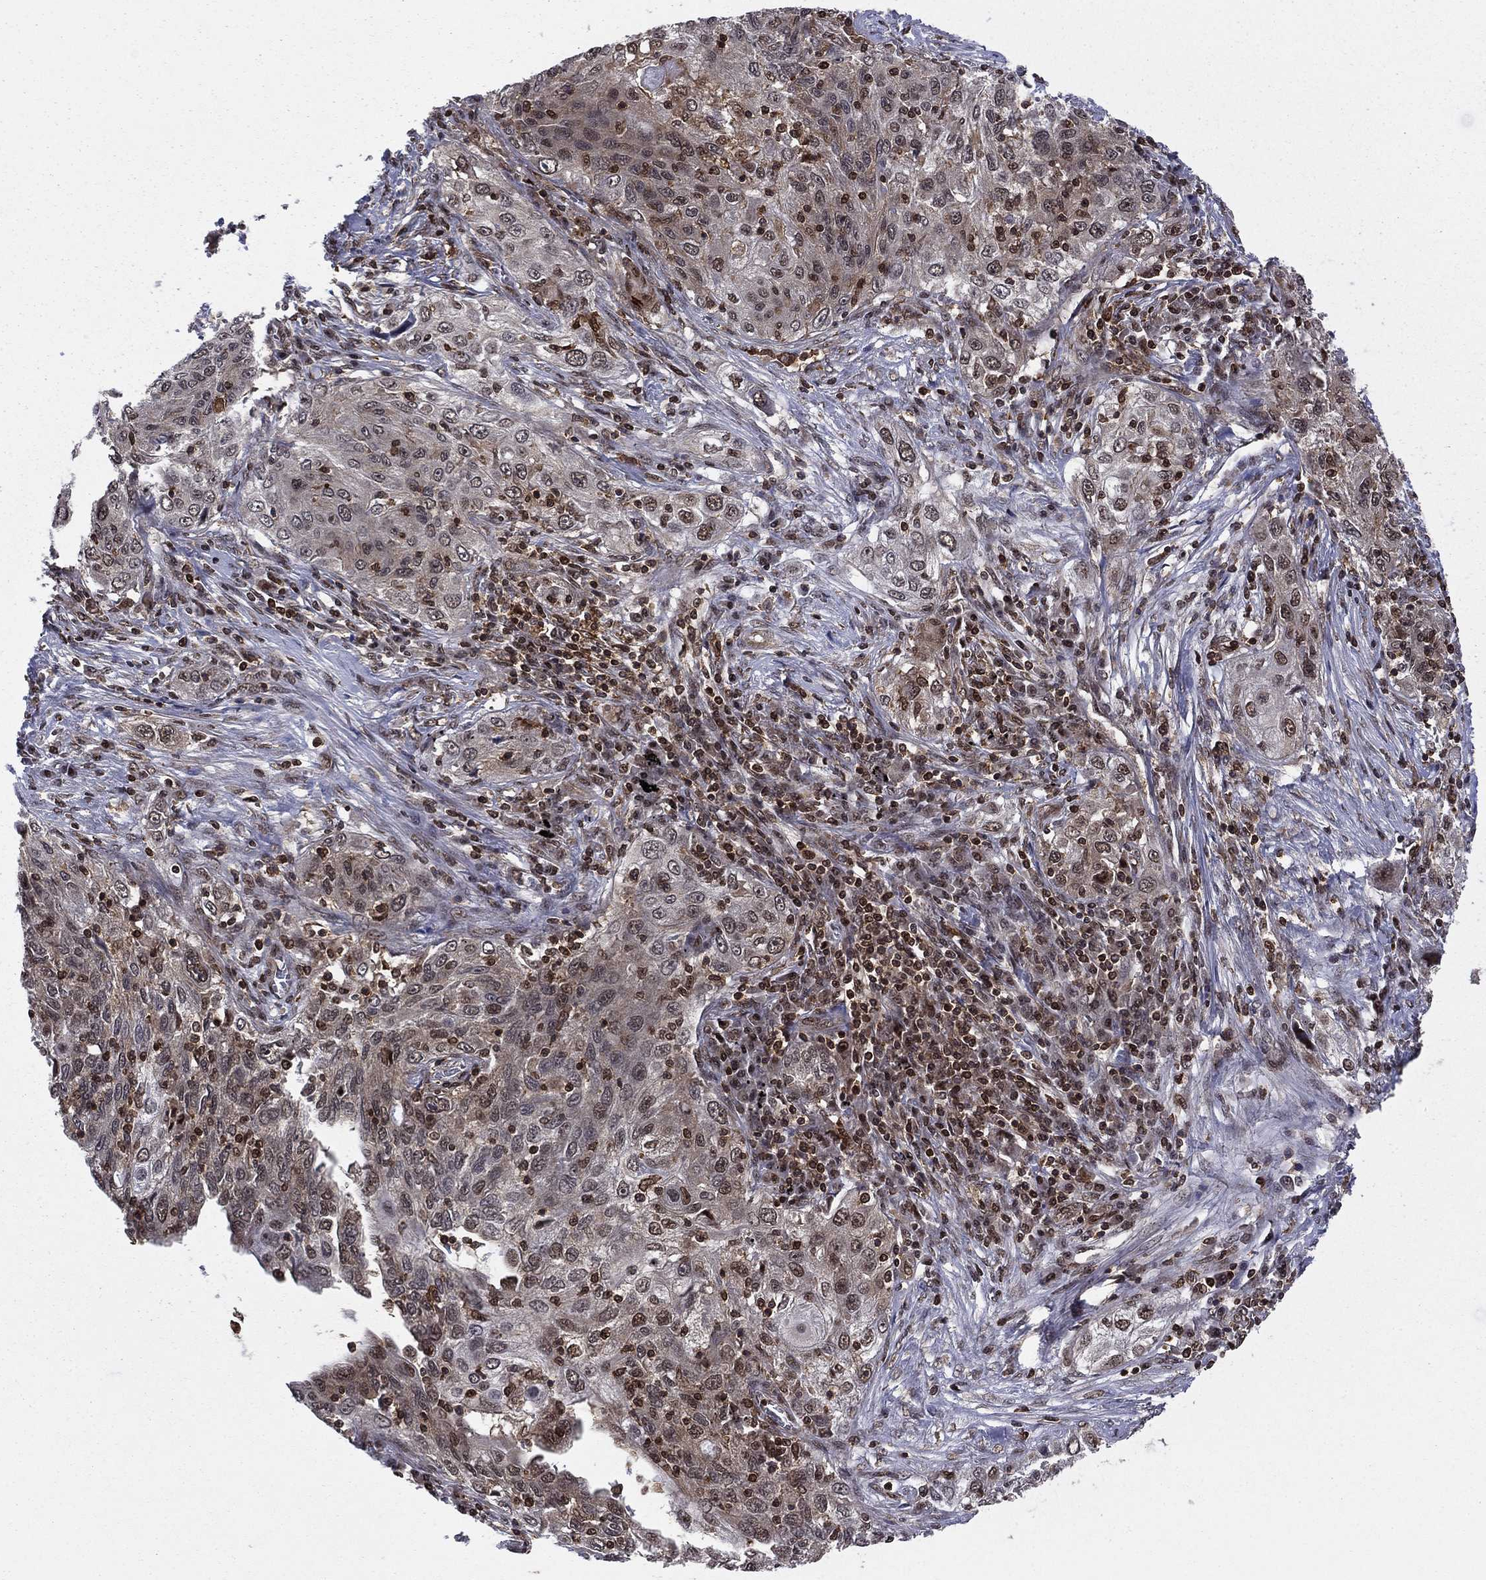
{"staining": {"intensity": "moderate", "quantity": "<25%", "location": "nuclear"}, "tissue": "lung cancer", "cell_type": "Tumor cells", "image_type": "cancer", "snomed": [{"axis": "morphology", "description": "Squamous cell carcinoma, NOS"}, {"axis": "topography", "description": "Lung"}], "caption": "High-power microscopy captured an IHC image of lung cancer, revealing moderate nuclear expression in approximately <25% of tumor cells. (Brightfield microscopy of DAB IHC at high magnification).", "gene": "PSMD2", "patient": {"sex": "female", "age": 69}}